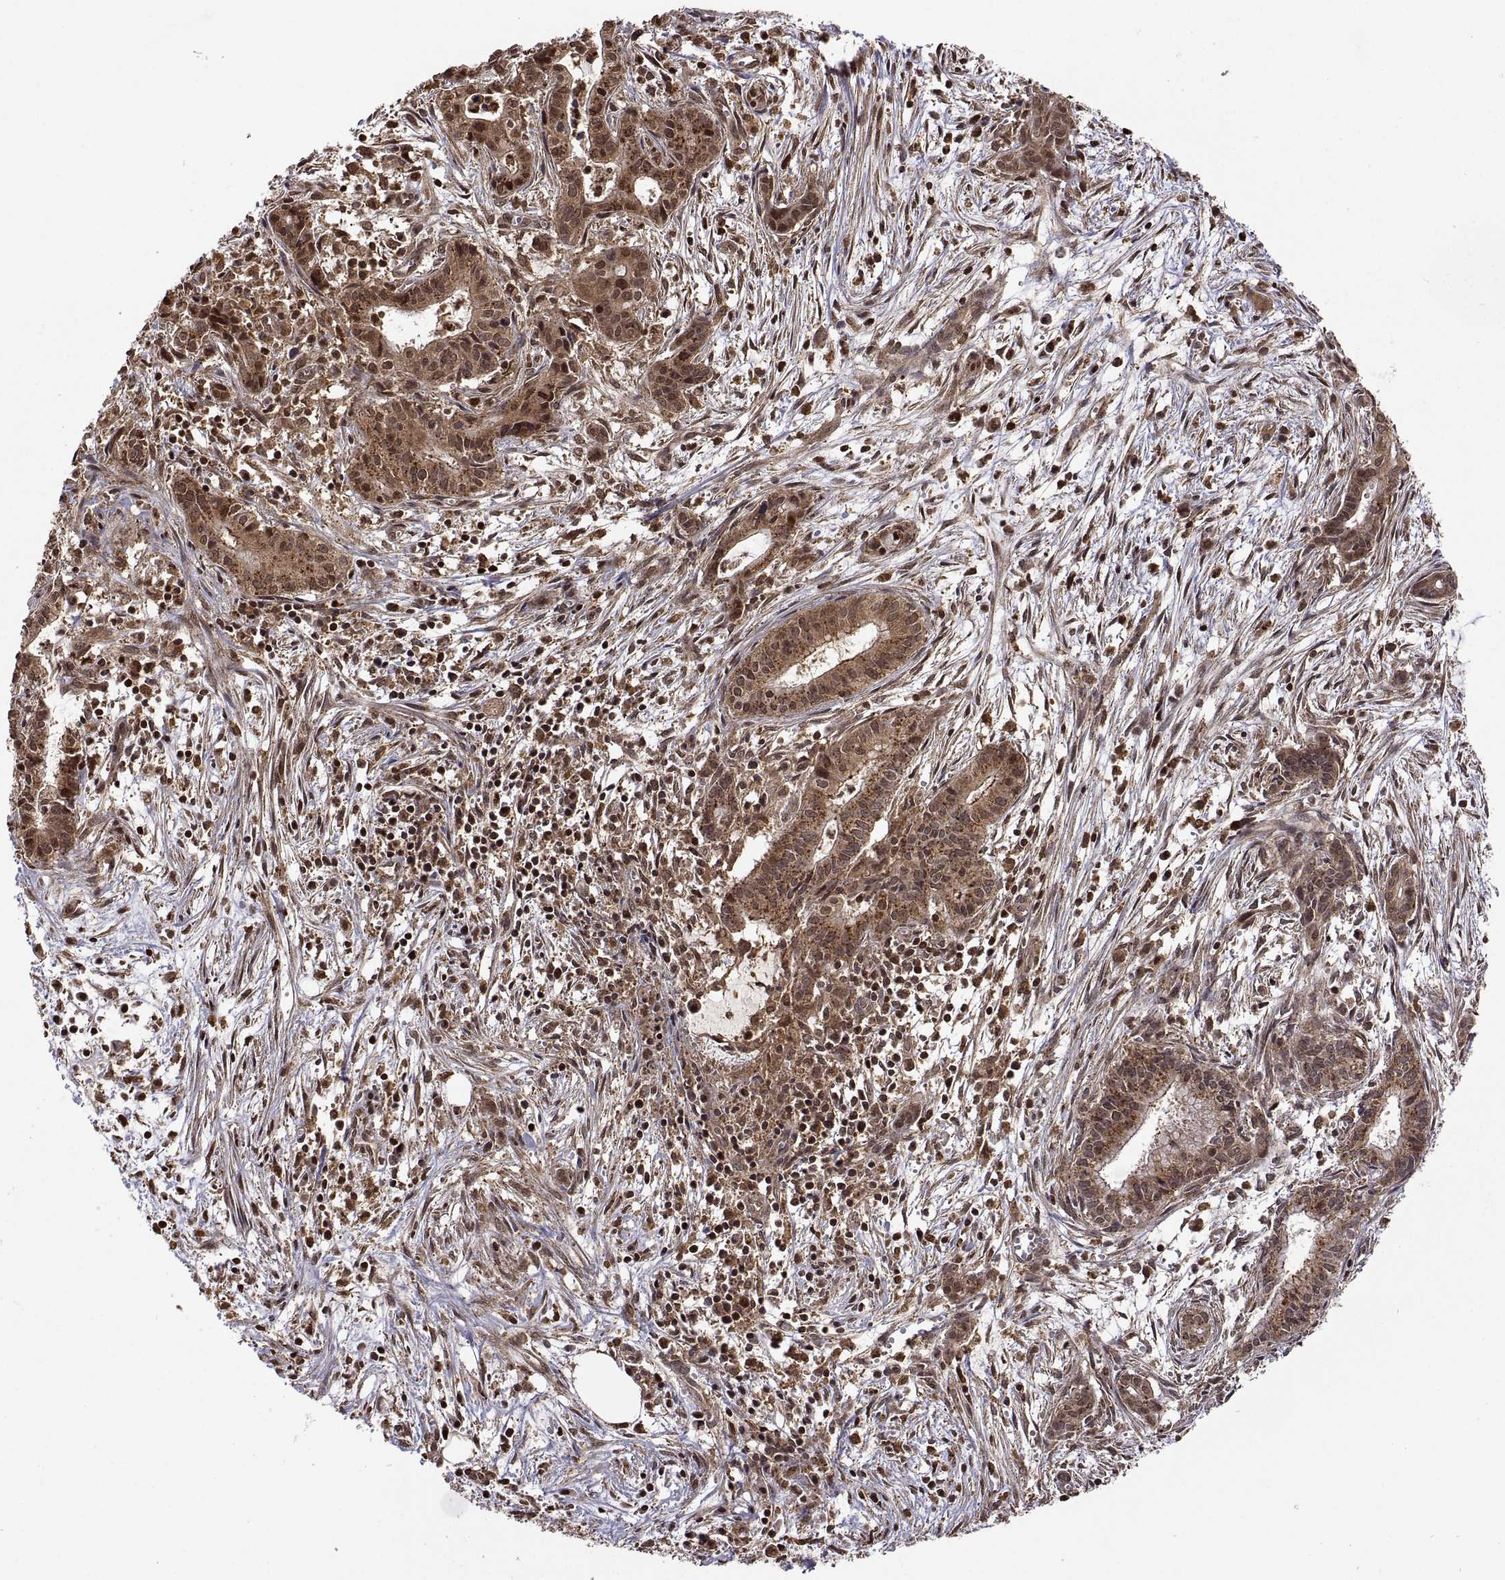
{"staining": {"intensity": "moderate", "quantity": ">75%", "location": "cytoplasmic/membranous"}, "tissue": "pancreatic cancer", "cell_type": "Tumor cells", "image_type": "cancer", "snomed": [{"axis": "morphology", "description": "Adenocarcinoma, NOS"}, {"axis": "topography", "description": "Pancreas"}], "caption": "Brown immunohistochemical staining in adenocarcinoma (pancreatic) reveals moderate cytoplasmic/membranous expression in about >75% of tumor cells.", "gene": "ZNRF2", "patient": {"sex": "male", "age": 48}}